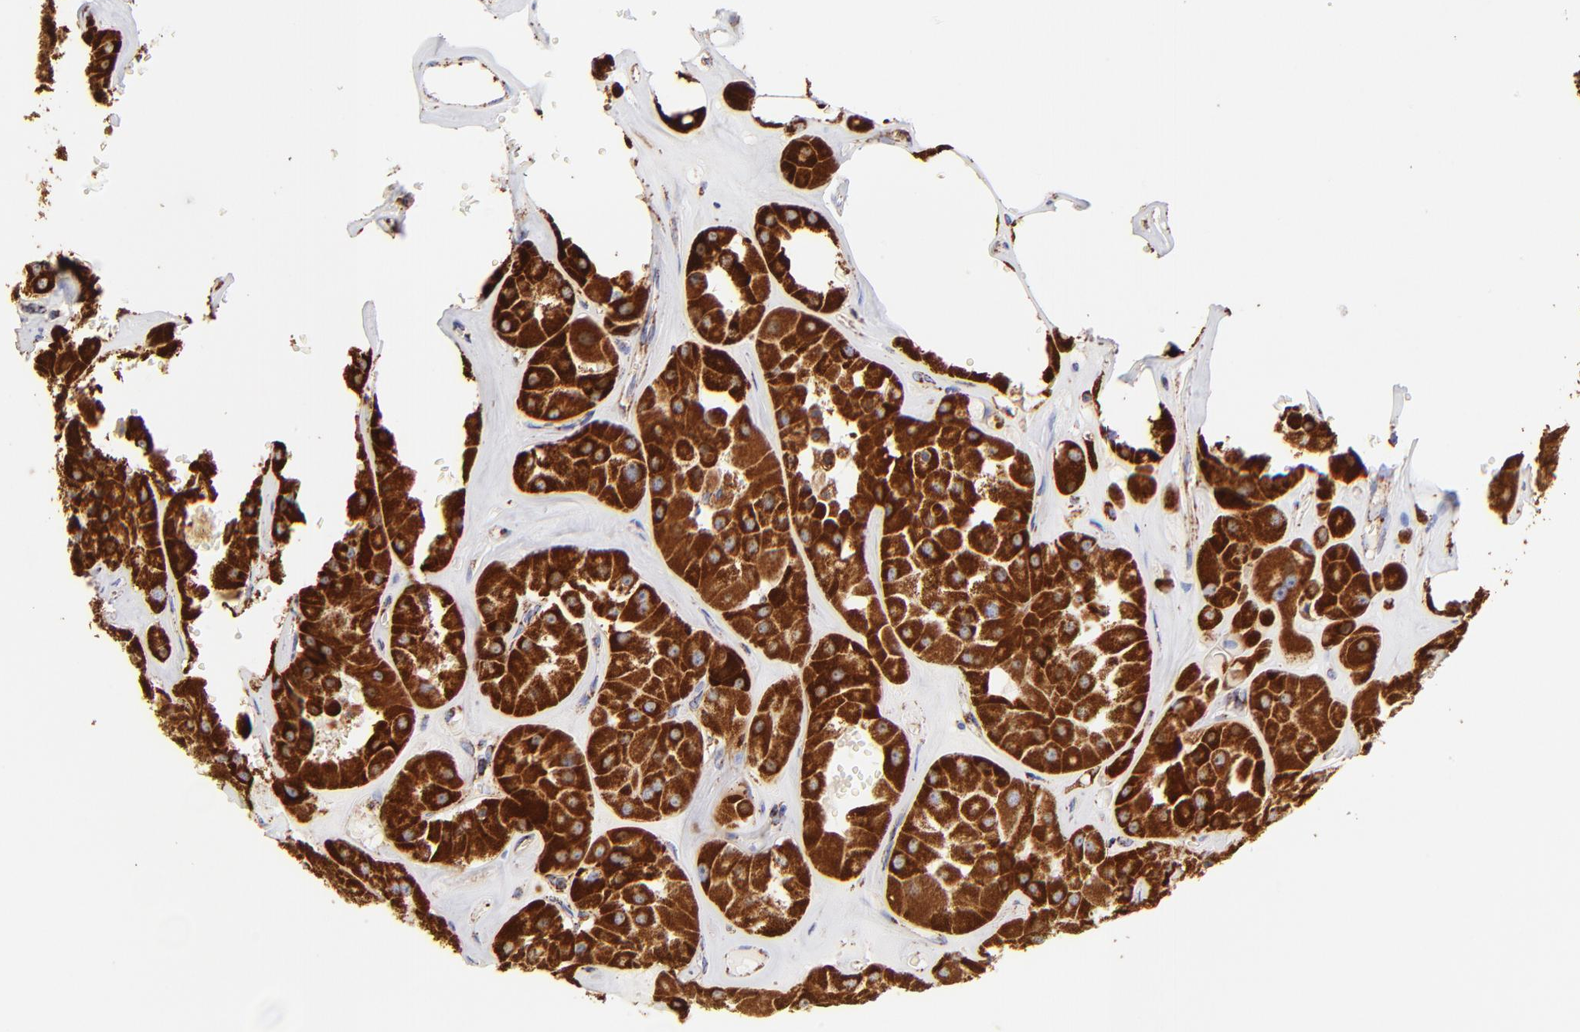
{"staining": {"intensity": "strong", "quantity": ">75%", "location": "cytoplasmic/membranous"}, "tissue": "renal cancer", "cell_type": "Tumor cells", "image_type": "cancer", "snomed": [{"axis": "morphology", "description": "Adenocarcinoma, uncertain malignant potential"}, {"axis": "topography", "description": "Kidney"}], "caption": "Human adenocarcinoma,  uncertain malignant potential (renal) stained for a protein (brown) displays strong cytoplasmic/membranous positive expression in approximately >75% of tumor cells.", "gene": "ECH1", "patient": {"sex": "male", "age": 63}}